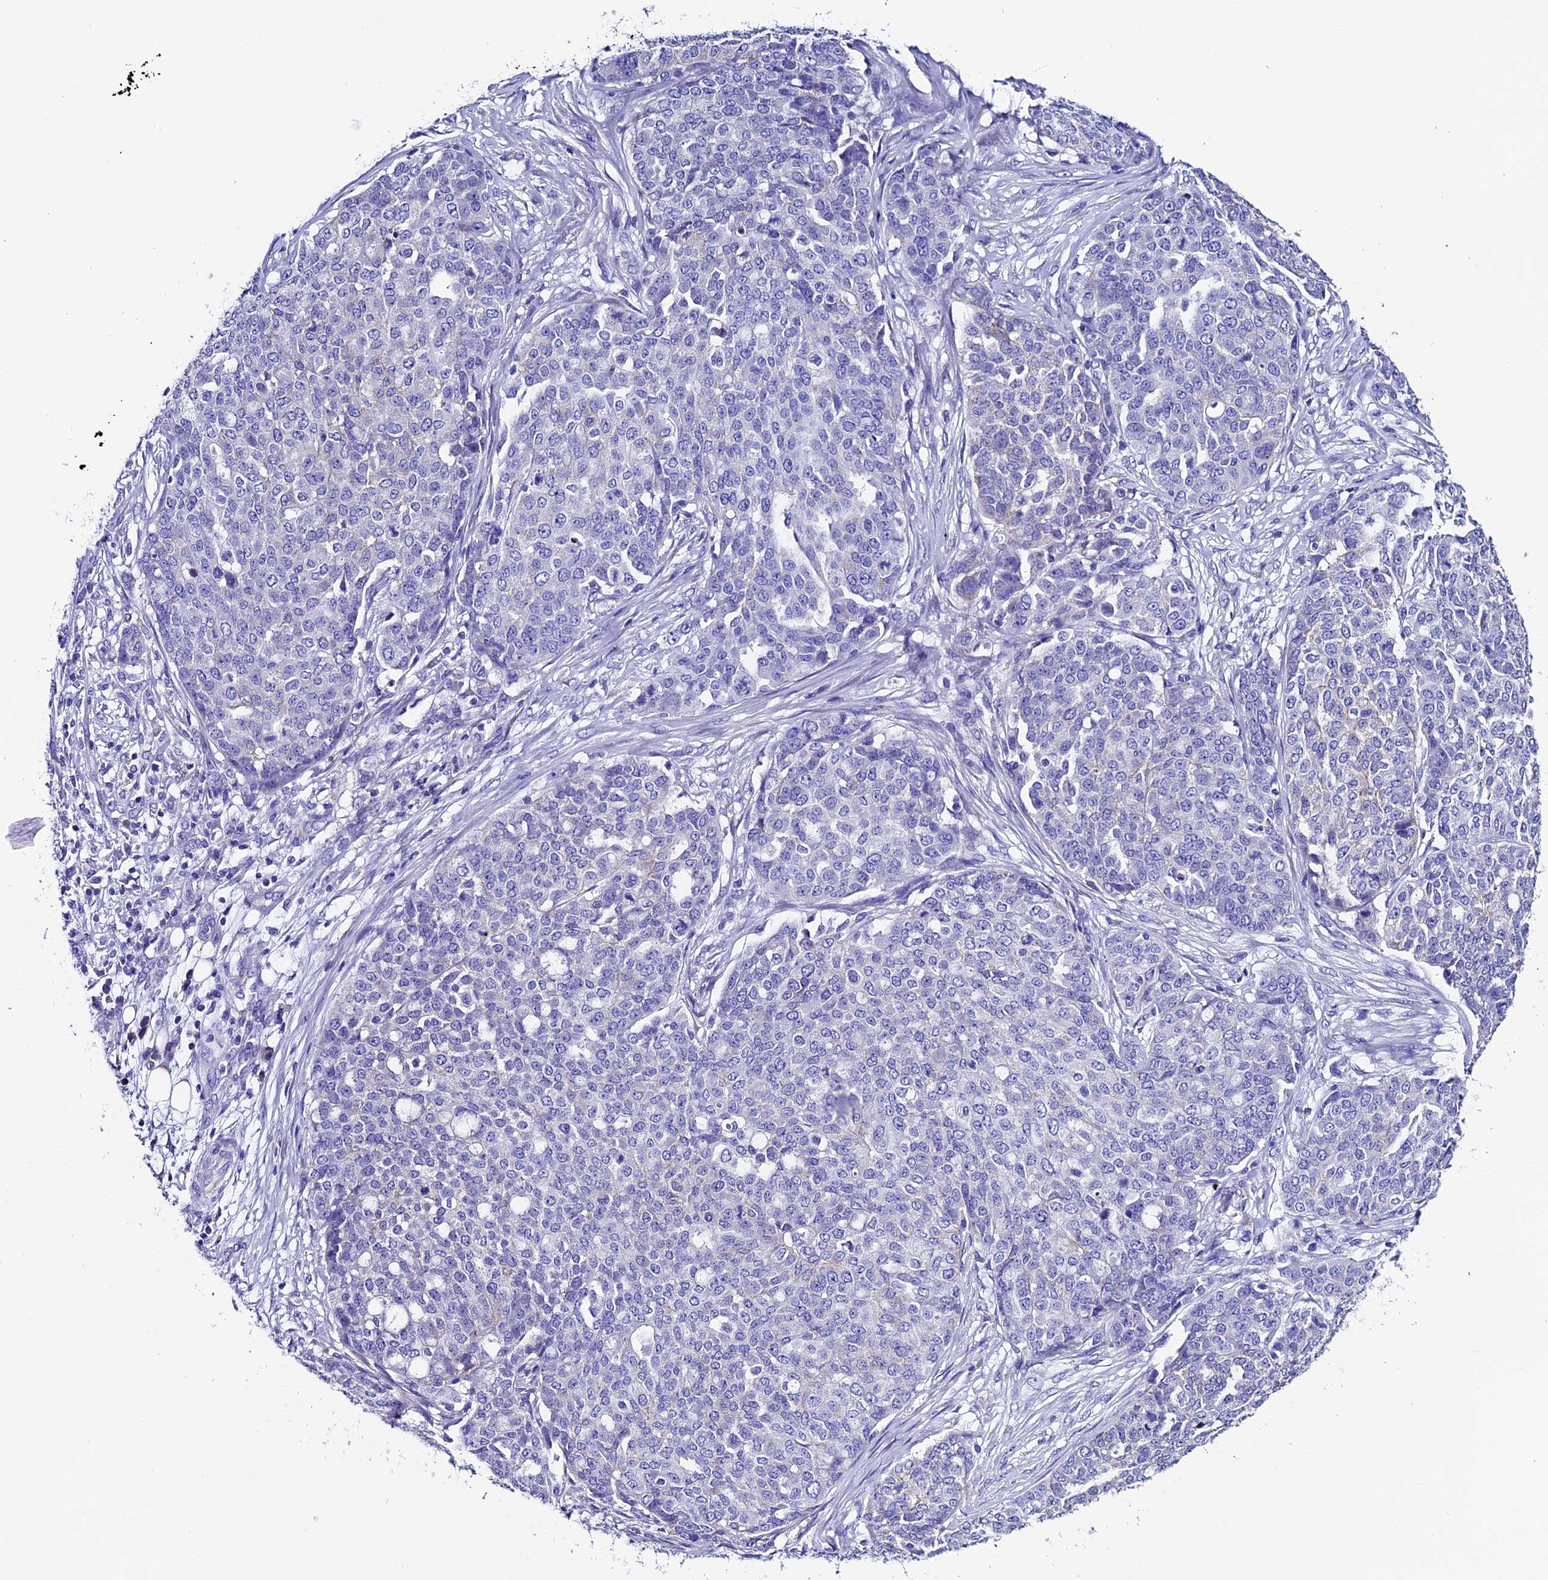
{"staining": {"intensity": "negative", "quantity": "none", "location": "none"}, "tissue": "ovarian cancer", "cell_type": "Tumor cells", "image_type": "cancer", "snomed": [{"axis": "morphology", "description": "Cystadenocarcinoma, serous, NOS"}, {"axis": "topography", "description": "Soft tissue"}, {"axis": "topography", "description": "Ovary"}], "caption": "A high-resolution photomicrograph shows IHC staining of ovarian cancer (serous cystadenocarcinoma), which demonstrates no significant positivity in tumor cells.", "gene": "COMTD1", "patient": {"sex": "female", "age": 57}}